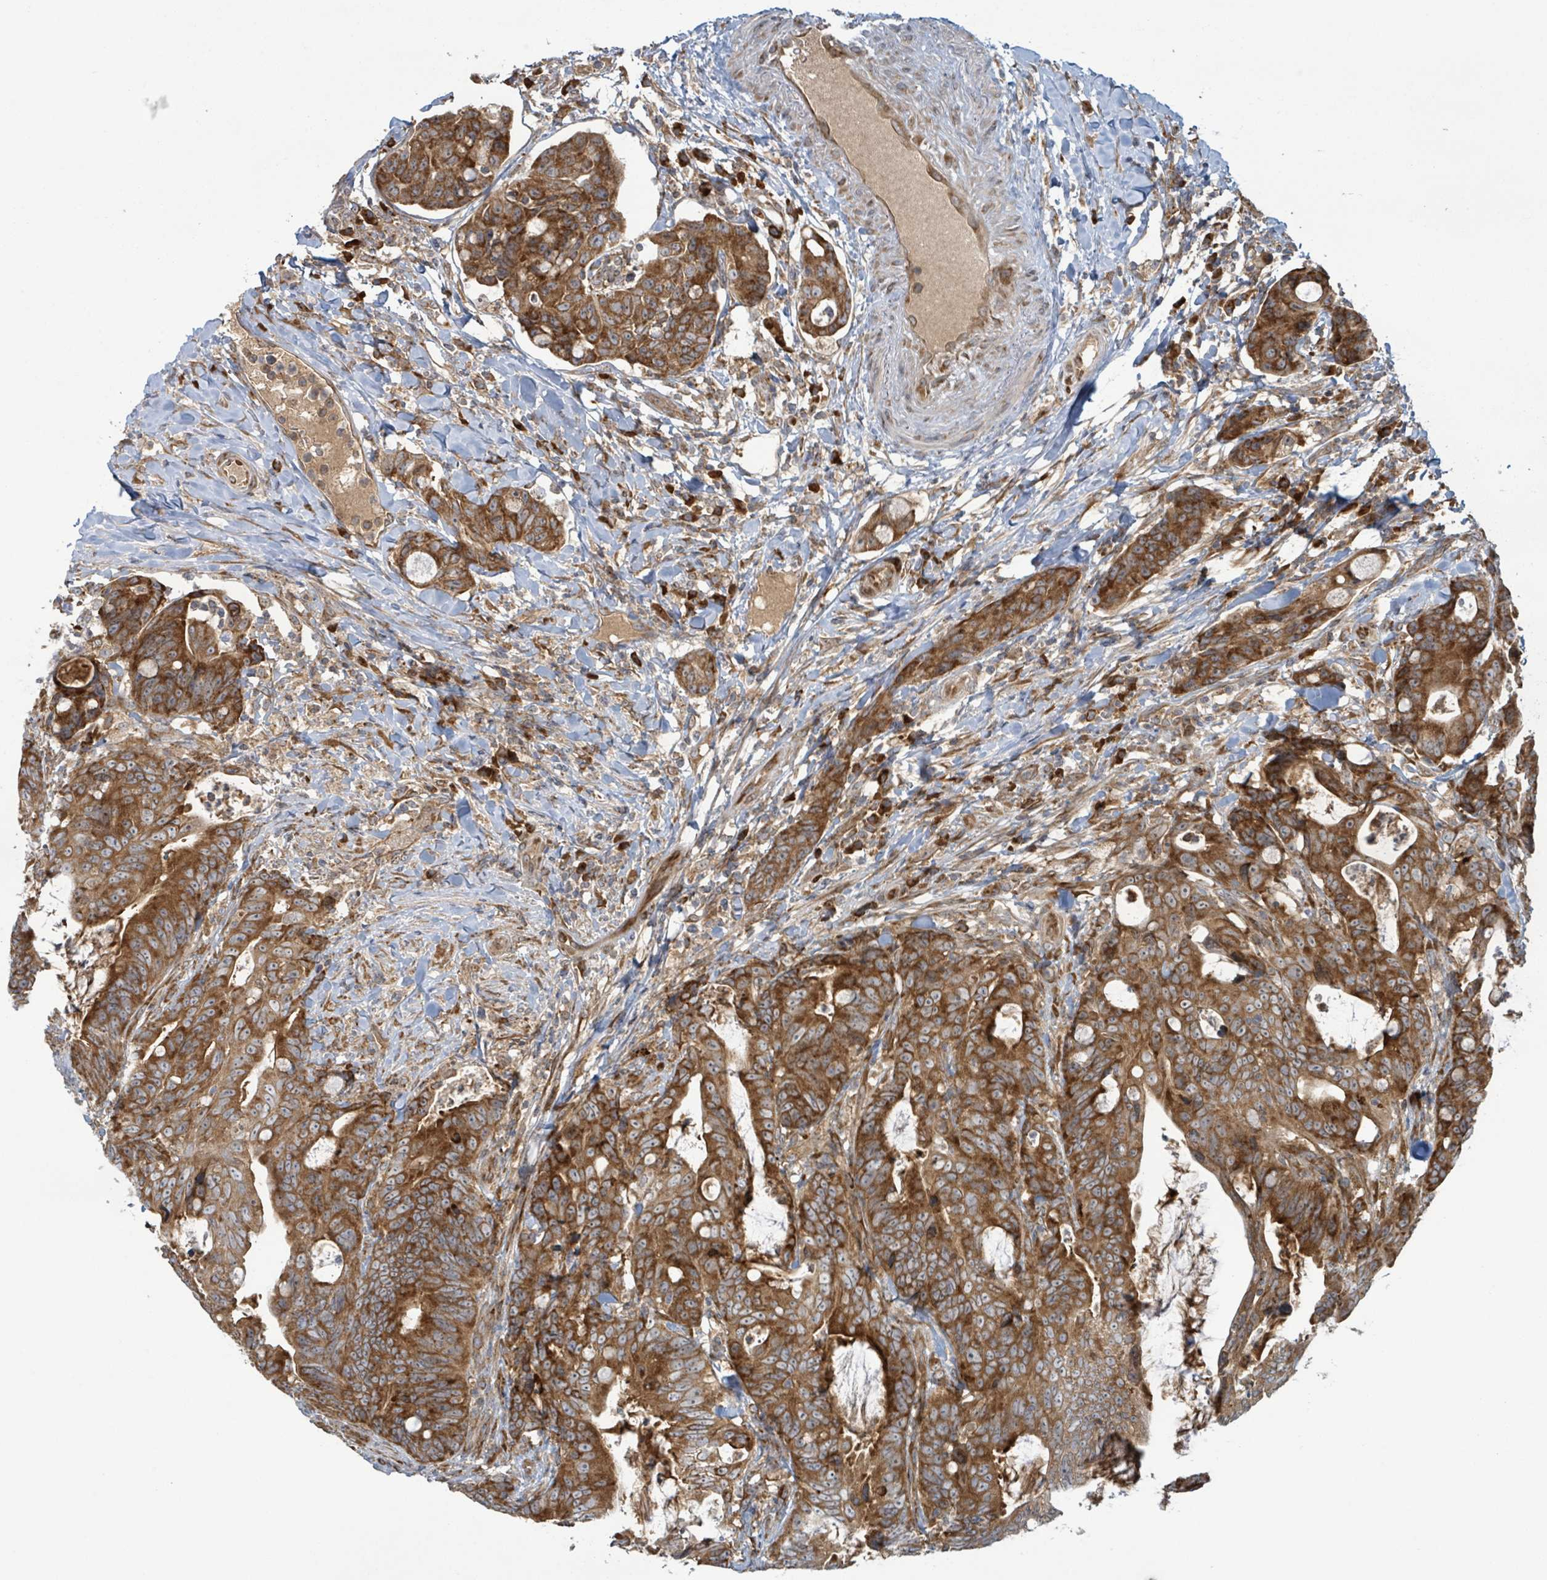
{"staining": {"intensity": "strong", "quantity": ">75%", "location": "cytoplasmic/membranous"}, "tissue": "colorectal cancer", "cell_type": "Tumor cells", "image_type": "cancer", "snomed": [{"axis": "morphology", "description": "Adenocarcinoma, NOS"}, {"axis": "topography", "description": "Colon"}], "caption": "Immunohistochemistry (IHC) micrograph of neoplastic tissue: human adenocarcinoma (colorectal) stained using immunohistochemistry (IHC) reveals high levels of strong protein expression localized specifically in the cytoplasmic/membranous of tumor cells, appearing as a cytoplasmic/membranous brown color.", "gene": "OR51E1", "patient": {"sex": "female", "age": 82}}